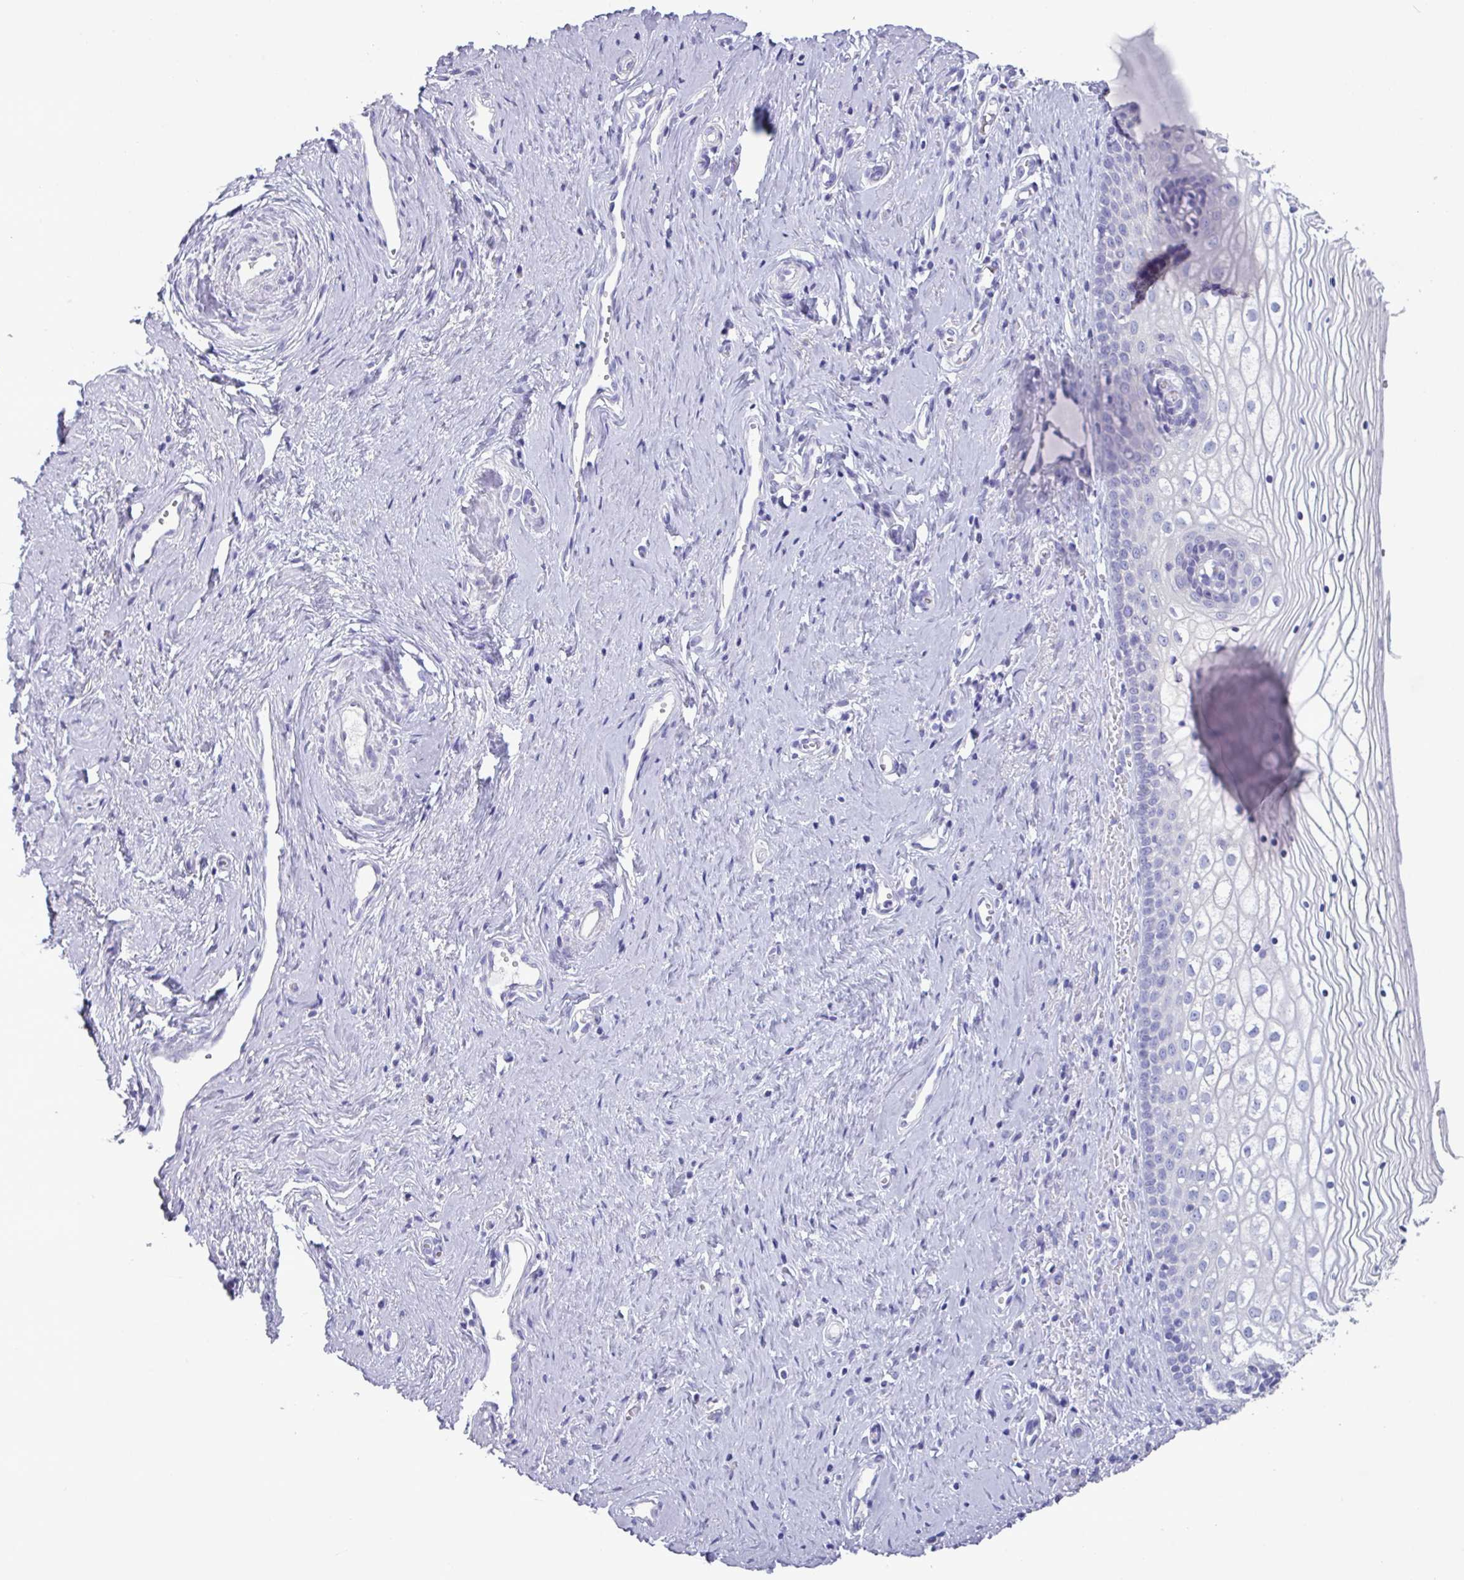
{"staining": {"intensity": "negative", "quantity": "none", "location": "none"}, "tissue": "vagina", "cell_type": "Squamous epithelial cells", "image_type": "normal", "snomed": [{"axis": "morphology", "description": "Normal tissue, NOS"}, {"axis": "topography", "description": "Vagina"}], "caption": "This is an immunohistochemistry (IHC) micrograph of normal vagina. There is no expression in squamous epithelial cells.", "gene": "STIMATE", "patient": {"sex": "female", "age": 59}}